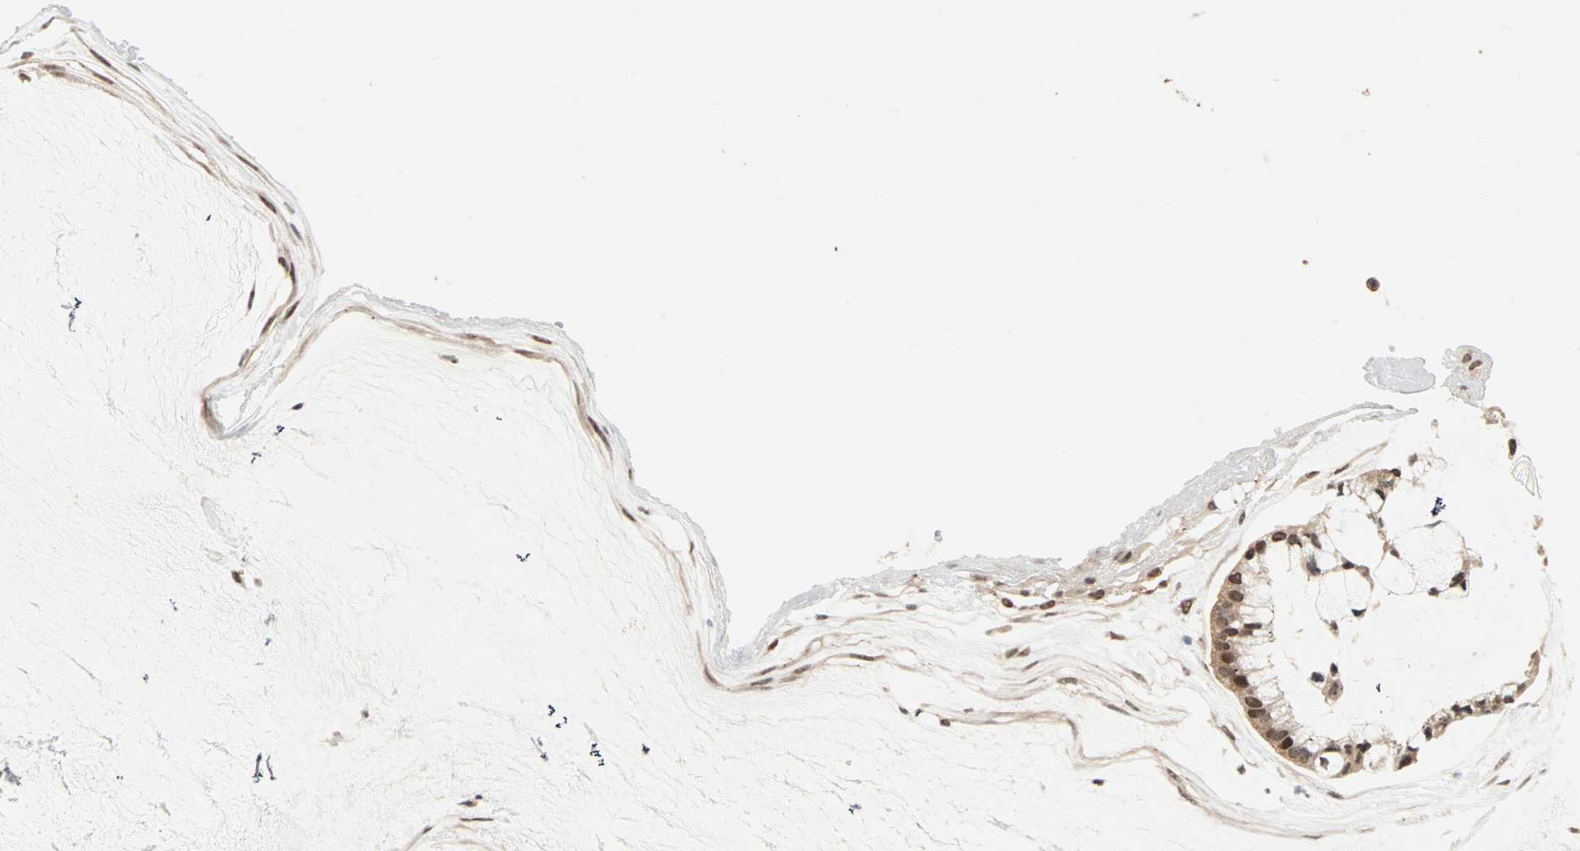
{"staining": {"intensity": "strong", "quantity": ">75%", "location": "nuclear"}, "tissue": "ovarian cancer", "cell_type": "Tumor cells", "image_type": "cancer", "snomed": [{"axis": "morphology", "description": "Cystadenocarcinoma, mucinous, NOS"}, {"axis": "topography", "description": "Ovary"}], "caption": "Strong nuclear protein positivity is present in about >75% of tumor cells in ovarian cancer.", "gene": "BLM", "patient": {"sex": "female", "age": 39}}